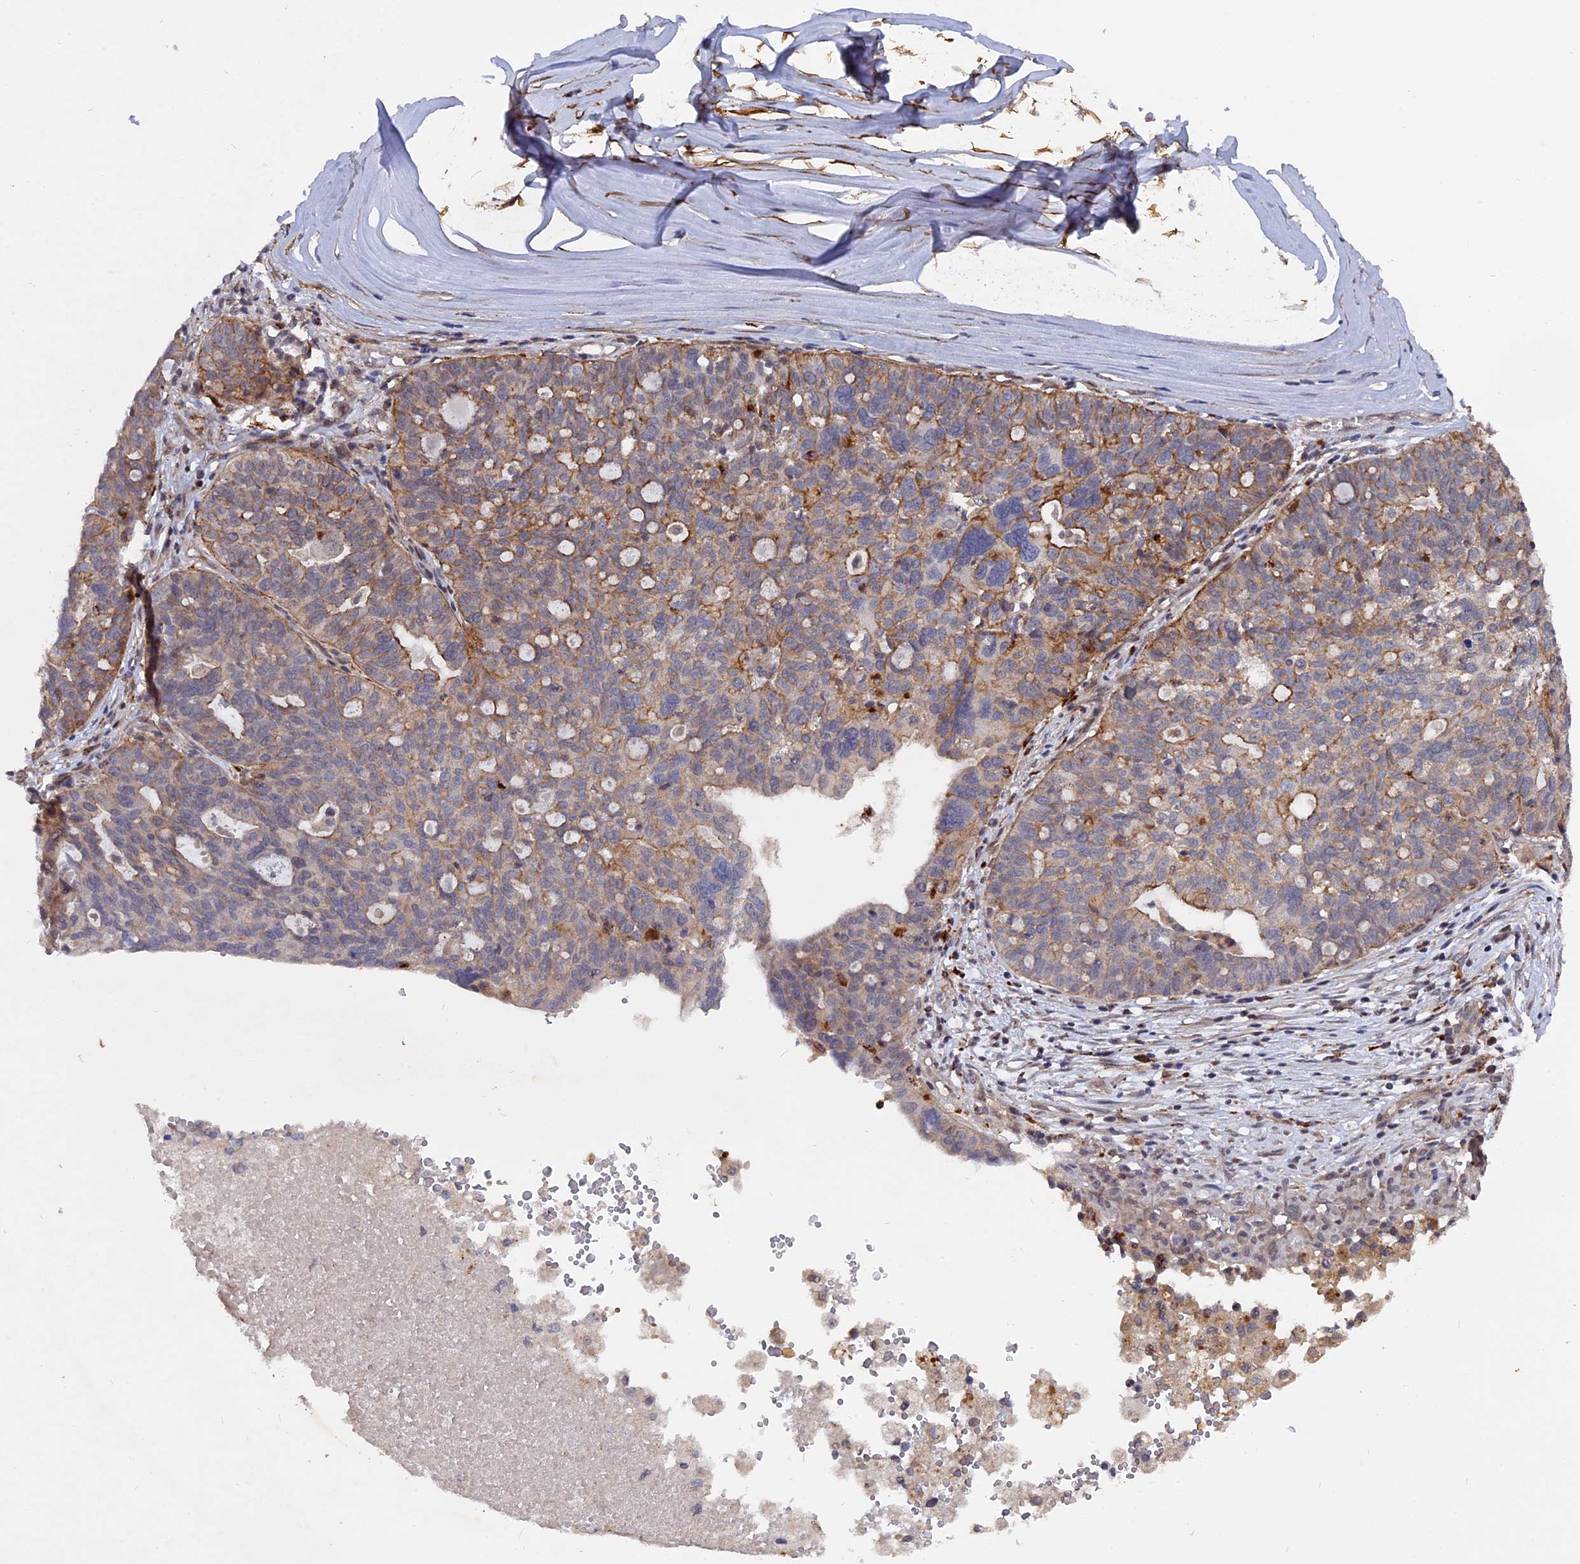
{"staining": {"intensity": "moderate", "quantity": "<25%", "location": "cytoplasmic/membranous"}, "tissue": "ovarian cancer", "cell_type": "Tumor cells", "image_type": "cancer", "snomed": [{"axis": "morphology", "description": "Cystadenocarcinoma, serous, NOS"}, {"axis": "topography", "description": "Ovary"}], "caption": "DAB immunohistochemical staining of serous cystadenocarcinoma (ovarian) demonstrates moderate cytoplasmic/membranous protein expression in about <25% of tumor cells. Using DAB (3,3'-diaminobenzidine) (brown) and hematoxylin (blue) stains, captured at high magnification using brightfield microscopy.", "gene": "NOSIP", "patient": {"sex": "female", "age": 59}}